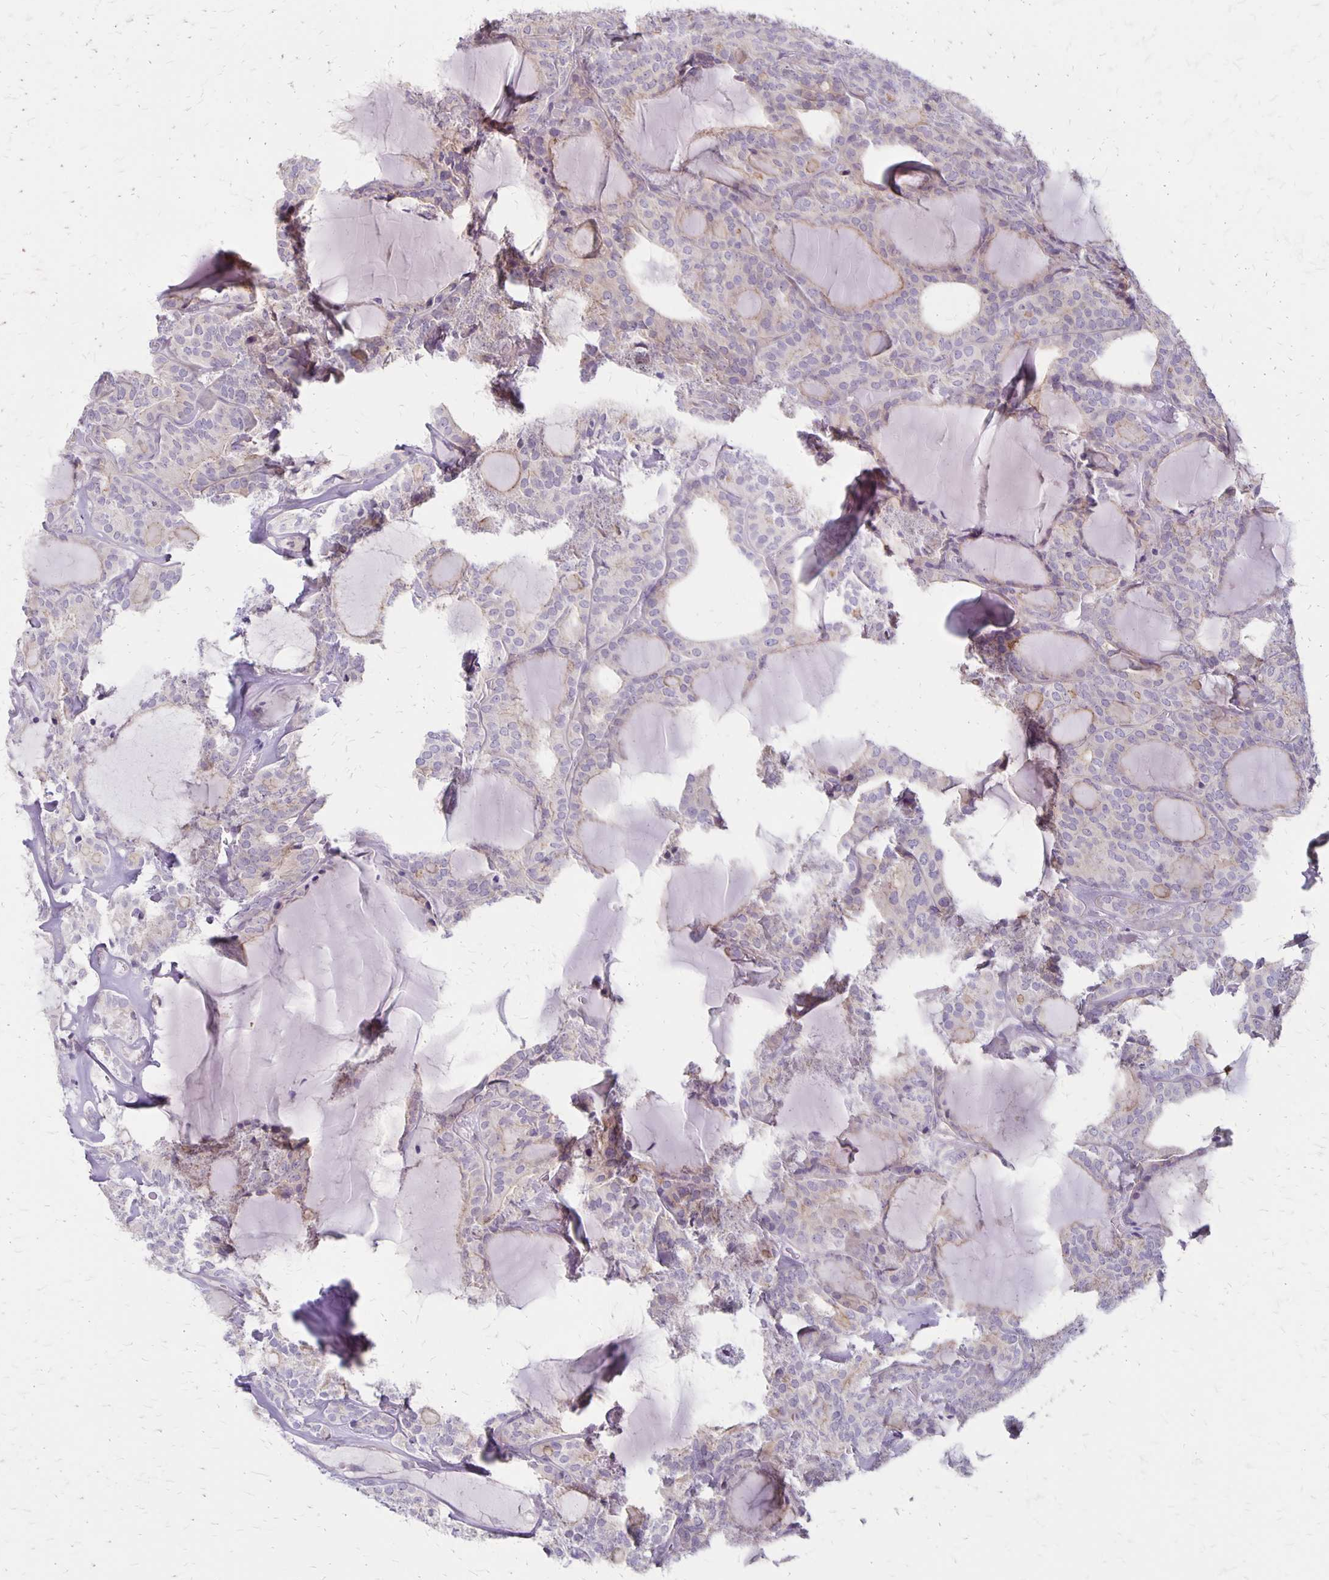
{"staining": {"intensity": "negative", "quantity": "none", "location": "none"}, "tissue": "thyroid cancer", "cell_type": "Tumor cells", "image_type": "cancer", "snomed": [{"axis": "morphology", "description": "Follicular adenoma carcinoma, NOS"}, {"axis": "topography", "description": "Thyroid gland"}], "caption": "IHC histopathology image of human thyroid cancer (follicular adenoma carcinoma) stained for a protein (brown), which displays no staining in tumor cells.", "gene": "HOMER1", "patient": {"sex": "male", "age": 74}}